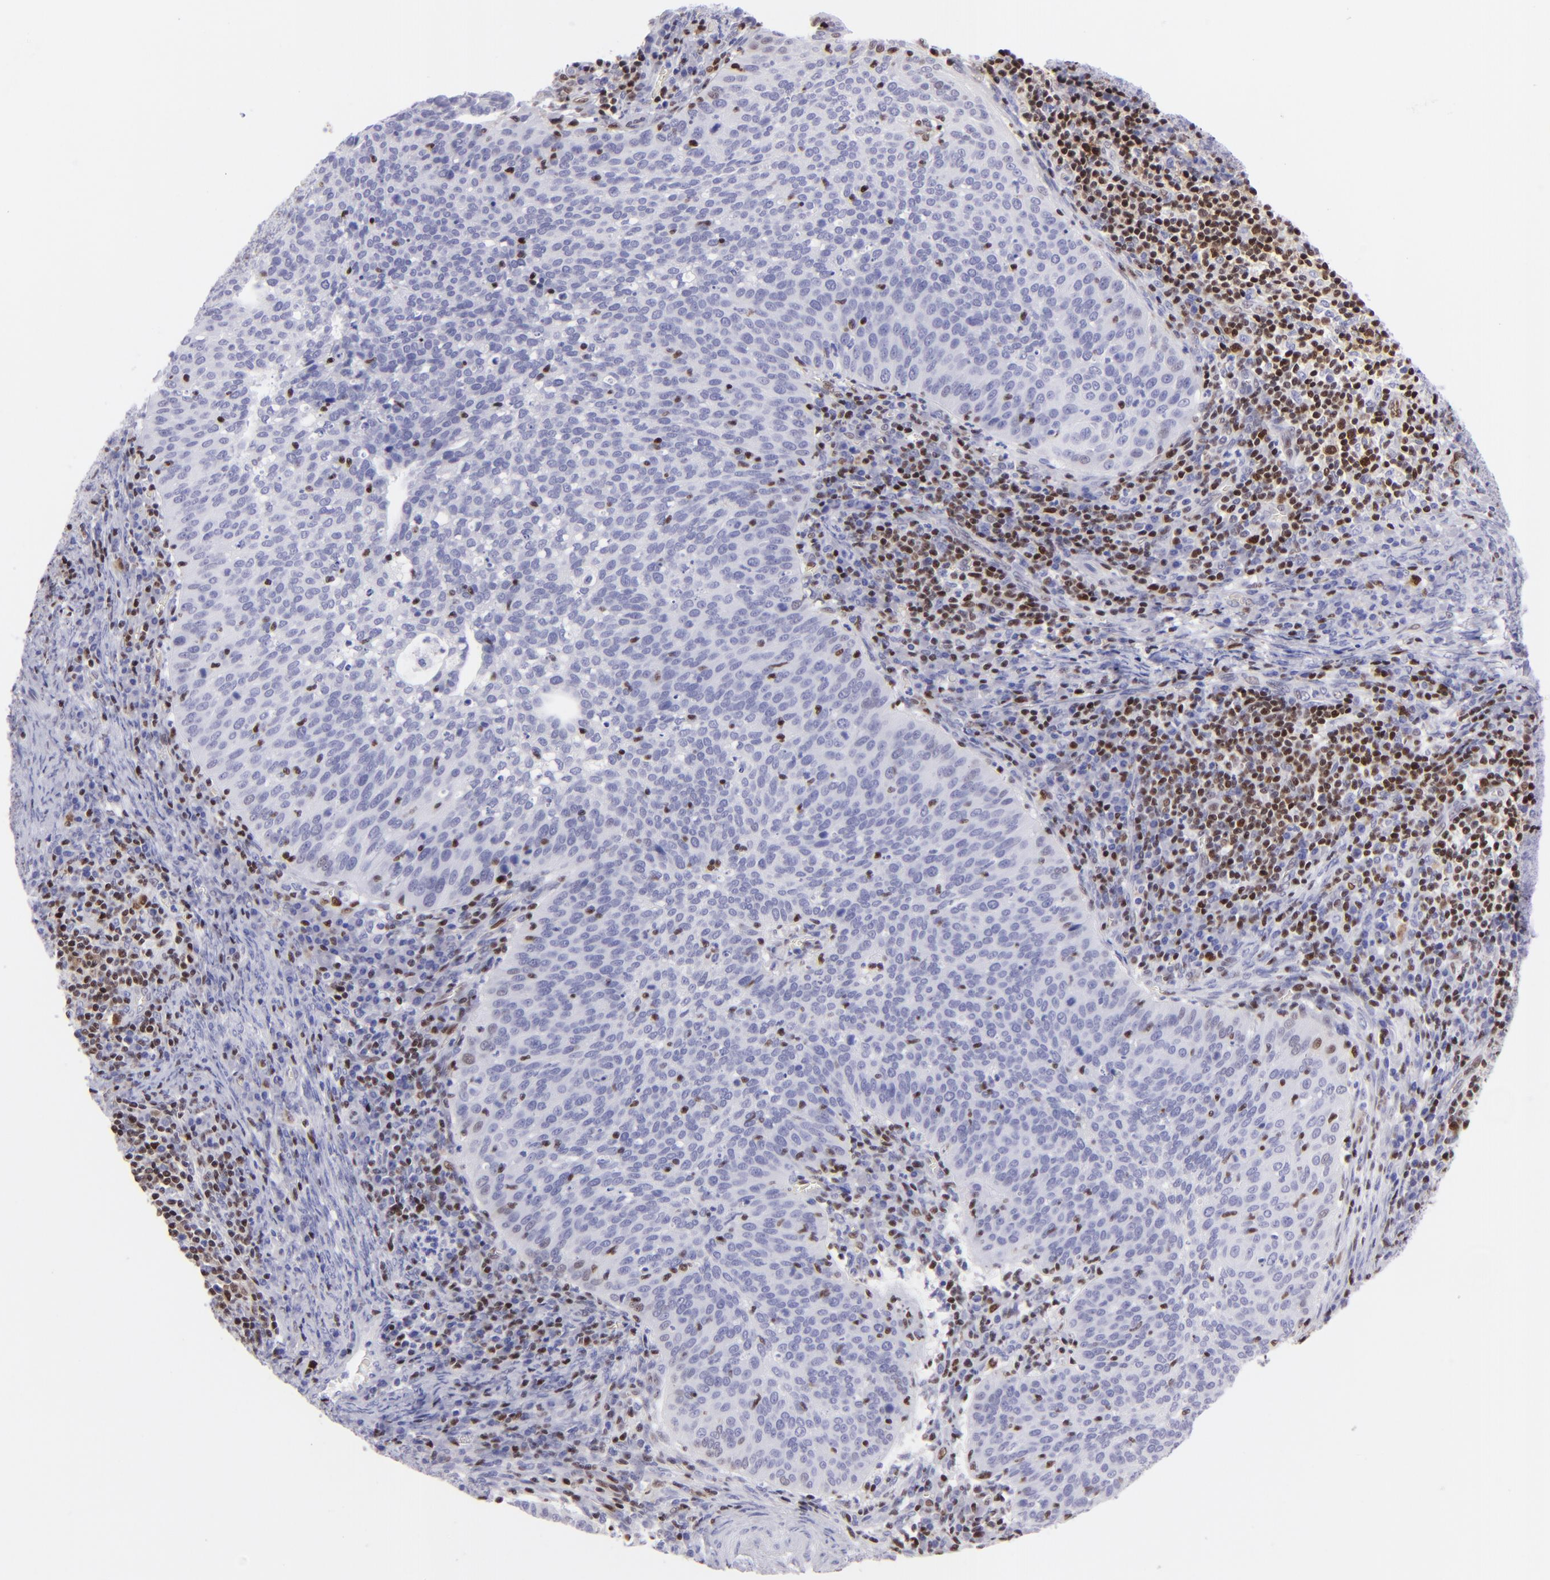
{"staining": {"intensity": "negative", "quantity": "none", "location": "none"}, "tissue": "cervical cancer", "cell_type": "Tumor cells", "image_type": "cancer", "snomed": [{"axis": "morphology", "description": "Squamous cell carcinoma, NOS"}, {"axis": "topography", "description": "Cervix"}], "caption": "Immunohistochemistry photomicrograph of human cervical squamous cell carcinoma stained for a protein (brown), which demonstrates no positivity in tumor cells.", "gene": "ETS1", "patient": {"sex": "female", "age": 39}}